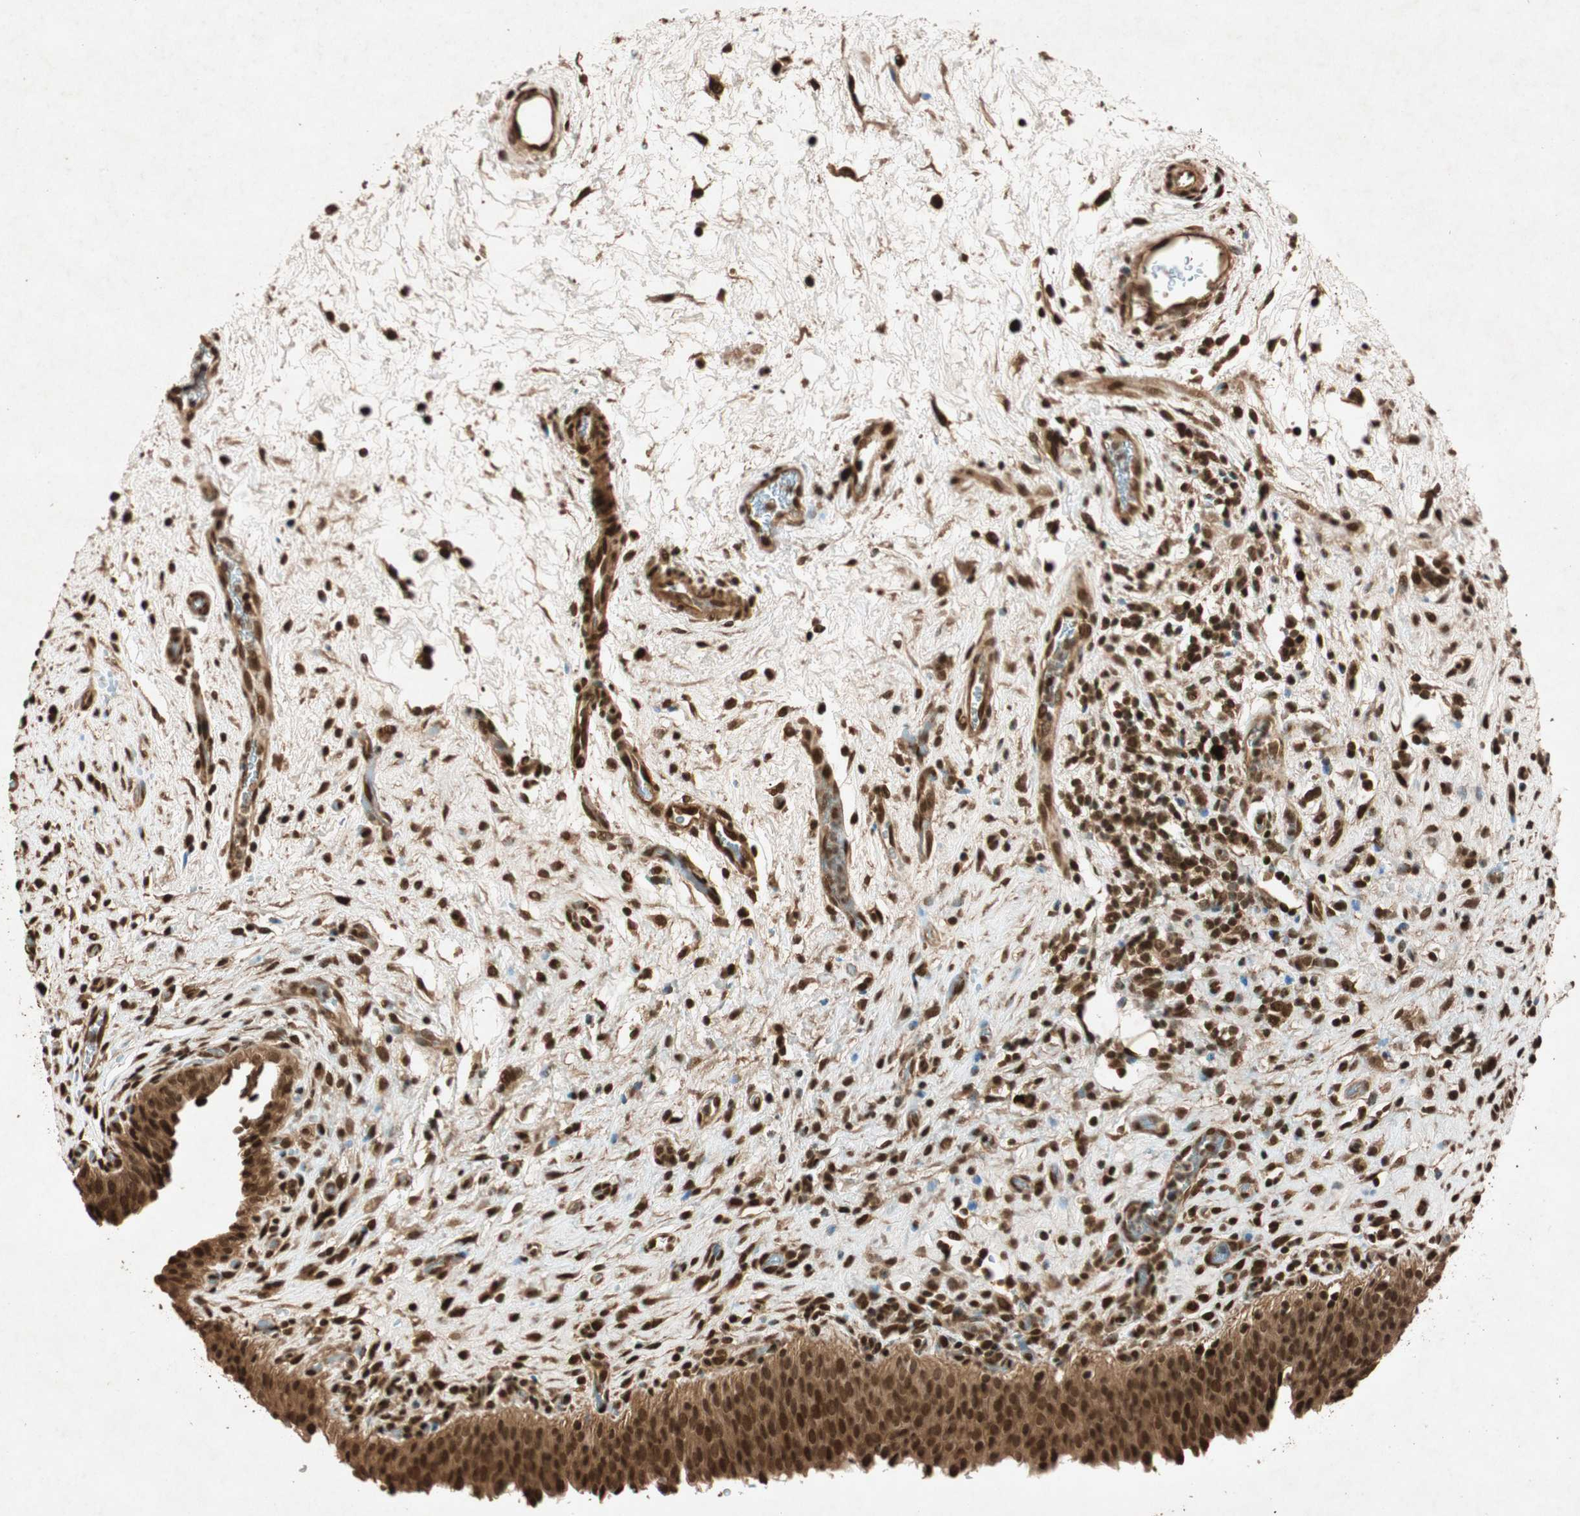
{"staining": {"intensity": "strong", "quantity": ">75%", "location": "cytoplasmic/membranous,nuclear"}, "tissue": "urinary bladder", "cell_type": "Urothelial cells", "image_type": "normal", "snomed": [{"axis": "morphology", "description": "Normal tissue, NOS"}, {"axis": "topography", "description": "Urinary bladder"}], "caption": "Urothelial cells exhibit strong cytoplasmic/membranous,nuclear positivity in approximately >75% of cells in unremarkable urinary bladder.", "gene": "ALKBH5", "patient": {"sex": "male", "age": 51}}